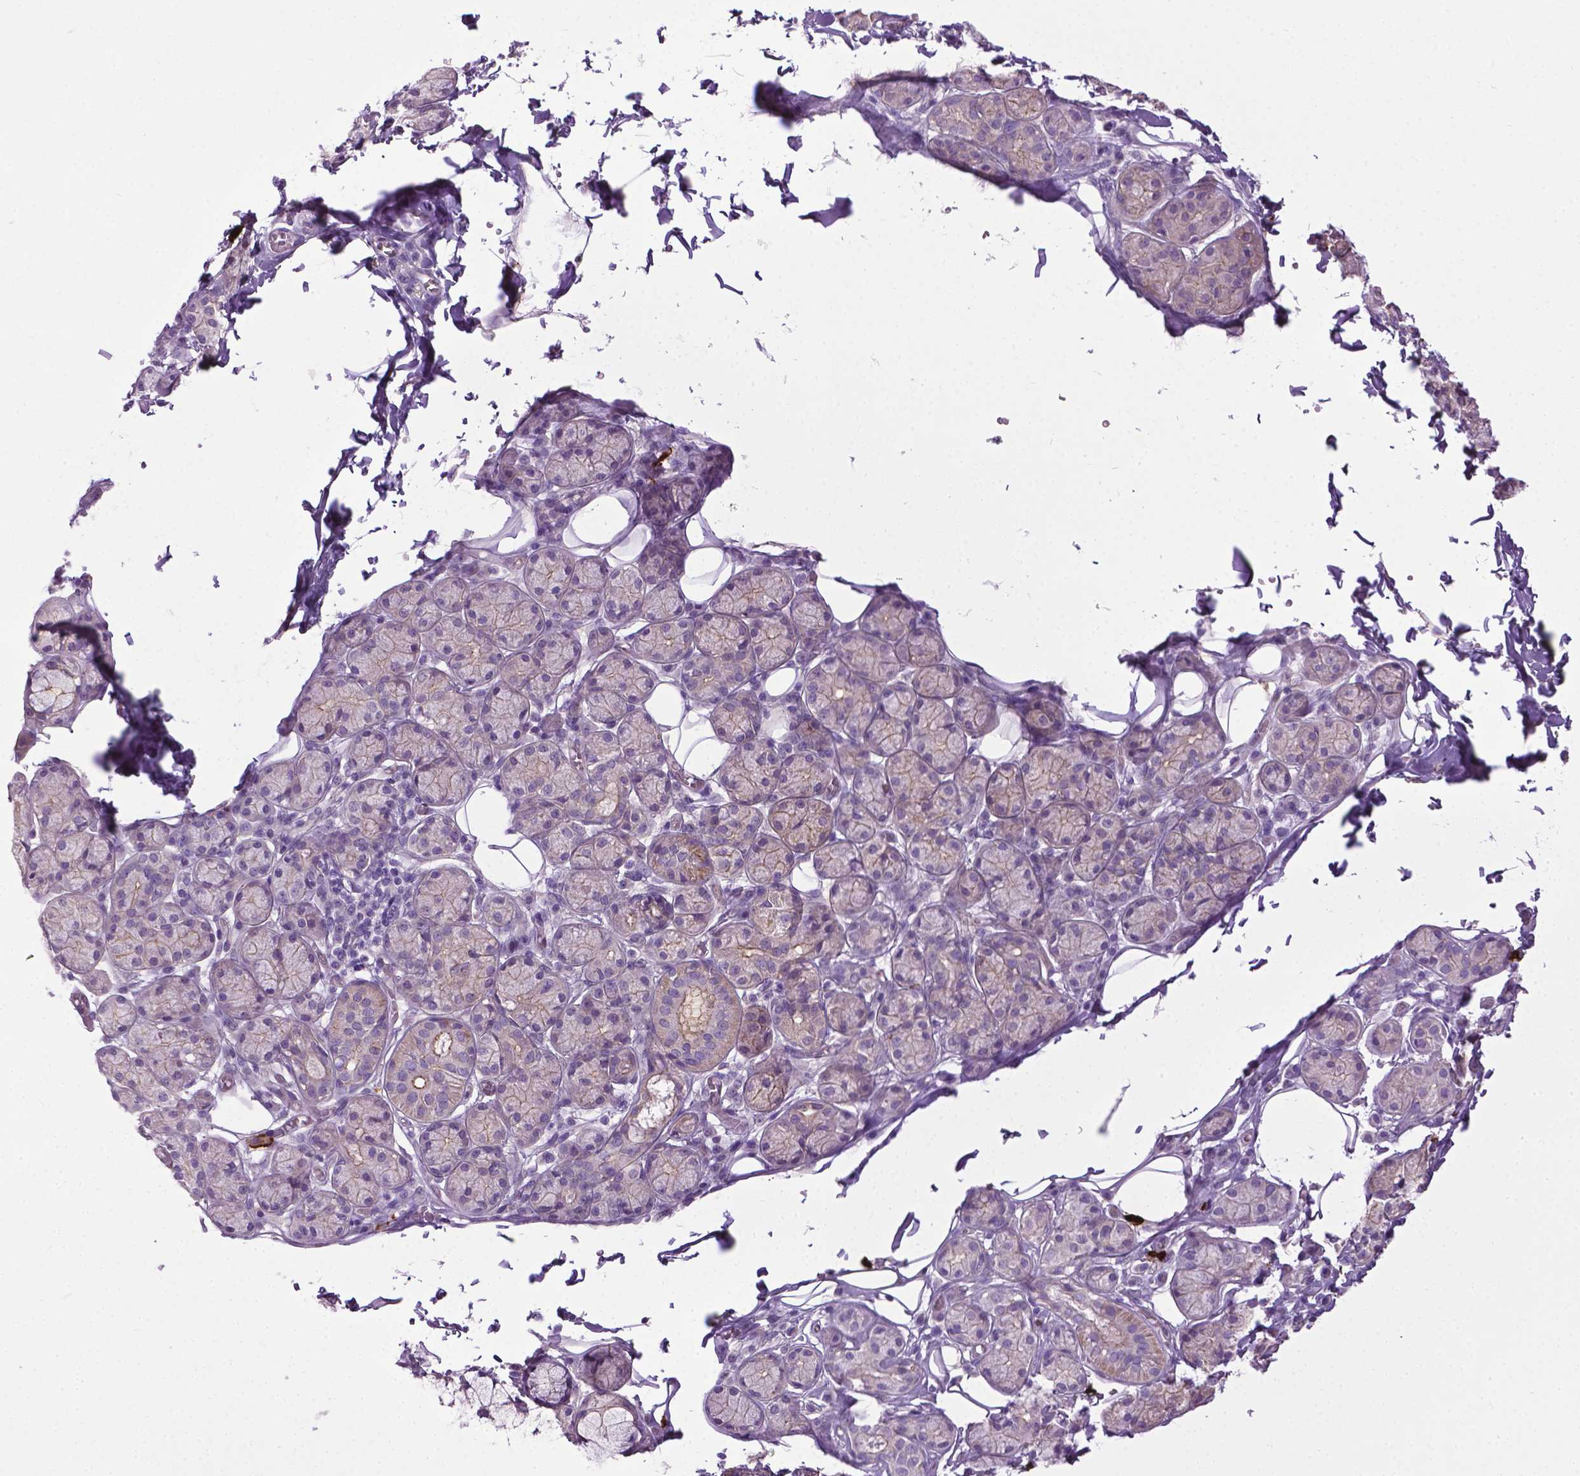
{"staining": {"intensity": "moderate", "quantity": "<25%", "location": "cytoplasmic/membranous"}, "tissue": "salivary gland", "cell_type": "Glandular cells", "image_type": "normal", "snomed": [{"axis": "morphology", "description": "Normal tissue, NOS"}, {"axis": "topography", "description": "Salivary gland"}, {"axis": "topography", "description": "Peripheral nerve tissue"}], "caption": "Brown immunohistochemical staining in normal salivary gland exhibits moderate cytoplasmic/membranous staining in about <25% of glandular cells. The staining was performed using DAB (3,3'-diaminobenzidine), with brown indicating positive protein expression. Nuclei are stained blue with hematoxylin.", "gene": "SPECC1L", "patient": {"sex": "male", "age": 71}}